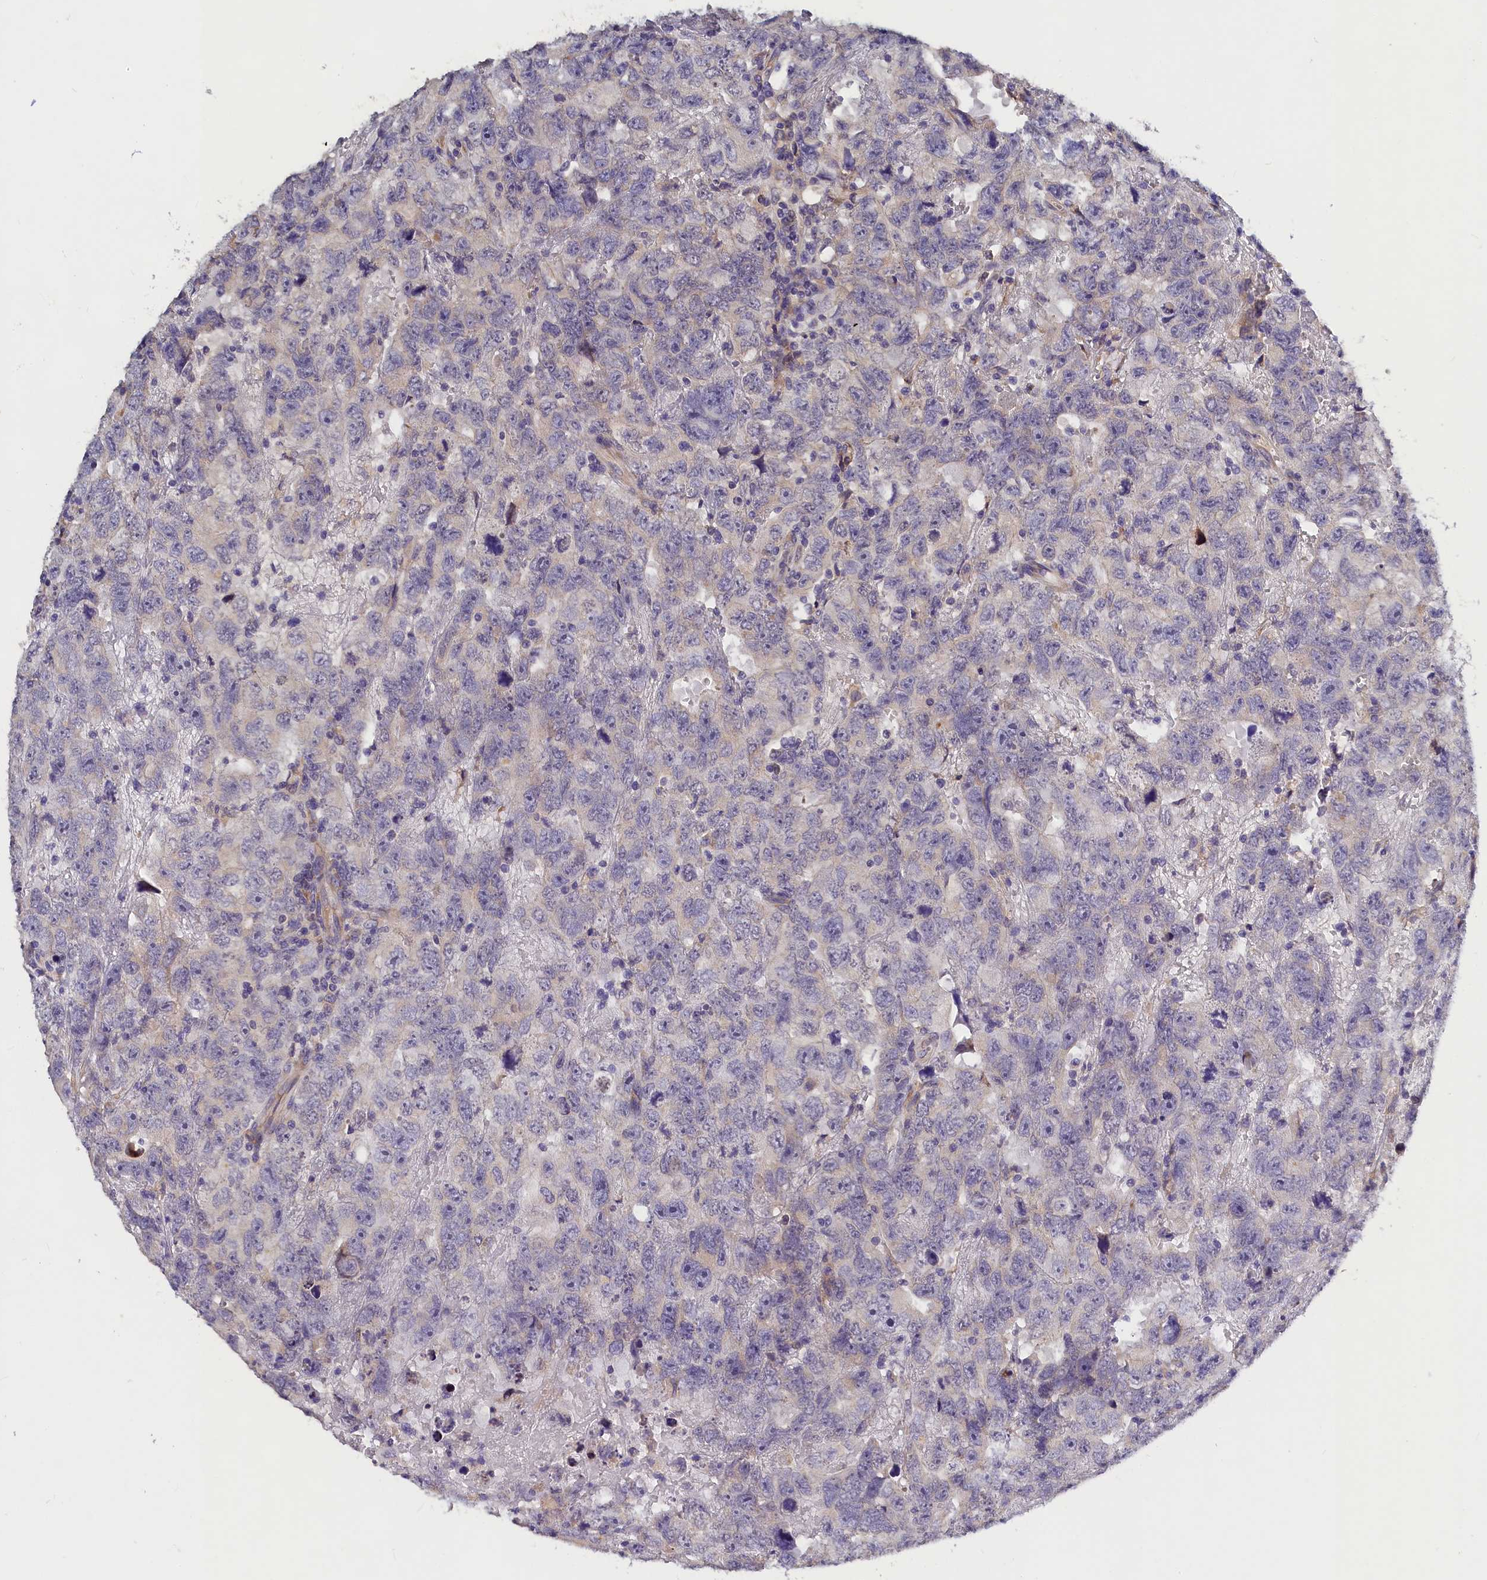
{"staining": {"intensity": "negative", "quantity": "none", "location": "none"}, "tissue": "testis cancer", "cell_type": "Tumor cells", "image_type": "cancer", "snomed": [{"axis": "morphology", "description": "Carcinoma, Embryonal, NOS"}, {"axis": "topography", "description": "Testis"}], "caption": "Immunohistochemistry (IHC) of testis cancer shows no expression in tumor cells.", "gene": "ST7L", "patient": {"sex": "male", "age": 45}}